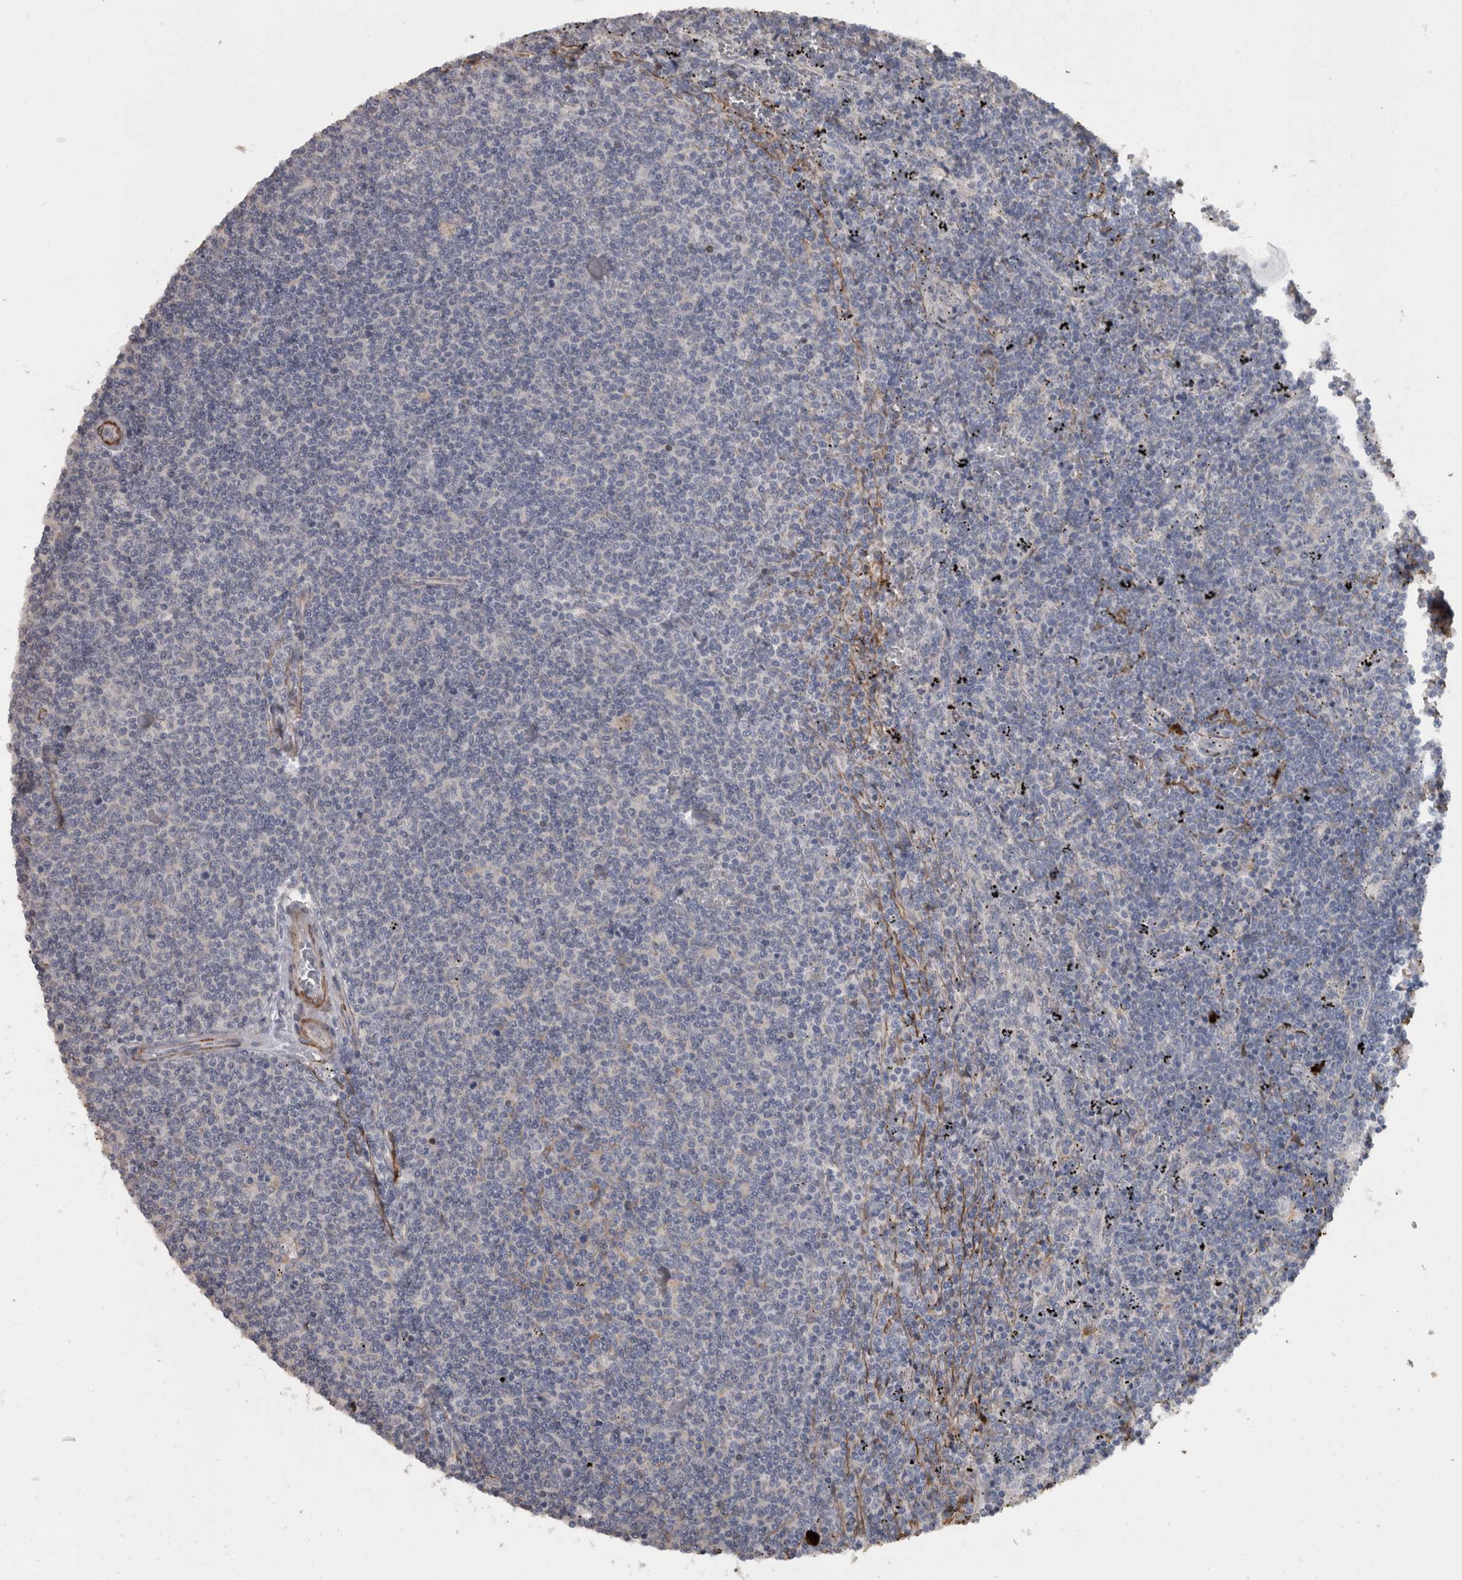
{"staining": {"intensity": "negative", "quantity": "none", "location": "none"}, "tissue": "lymphoma", "cell_type": "Tumor cells", "image_type": "cancer", "snomed": [{"axis": "morphology", "description": "Malignant lymphoma, non-Hodgkin's type, Low grade"}, {"axis": "topography", "description": "Spleen"}], "caption": "The histopathology image reveals no staining of tumor cells in lymphoma. (Stains: DAB immunohistochemistry (IHC) with hematoxylin counter stain, Microscopy: brightfield microscopy at high magnification).", "gene": "MASTL", "patient": {"sex": "female", "age": 50}}